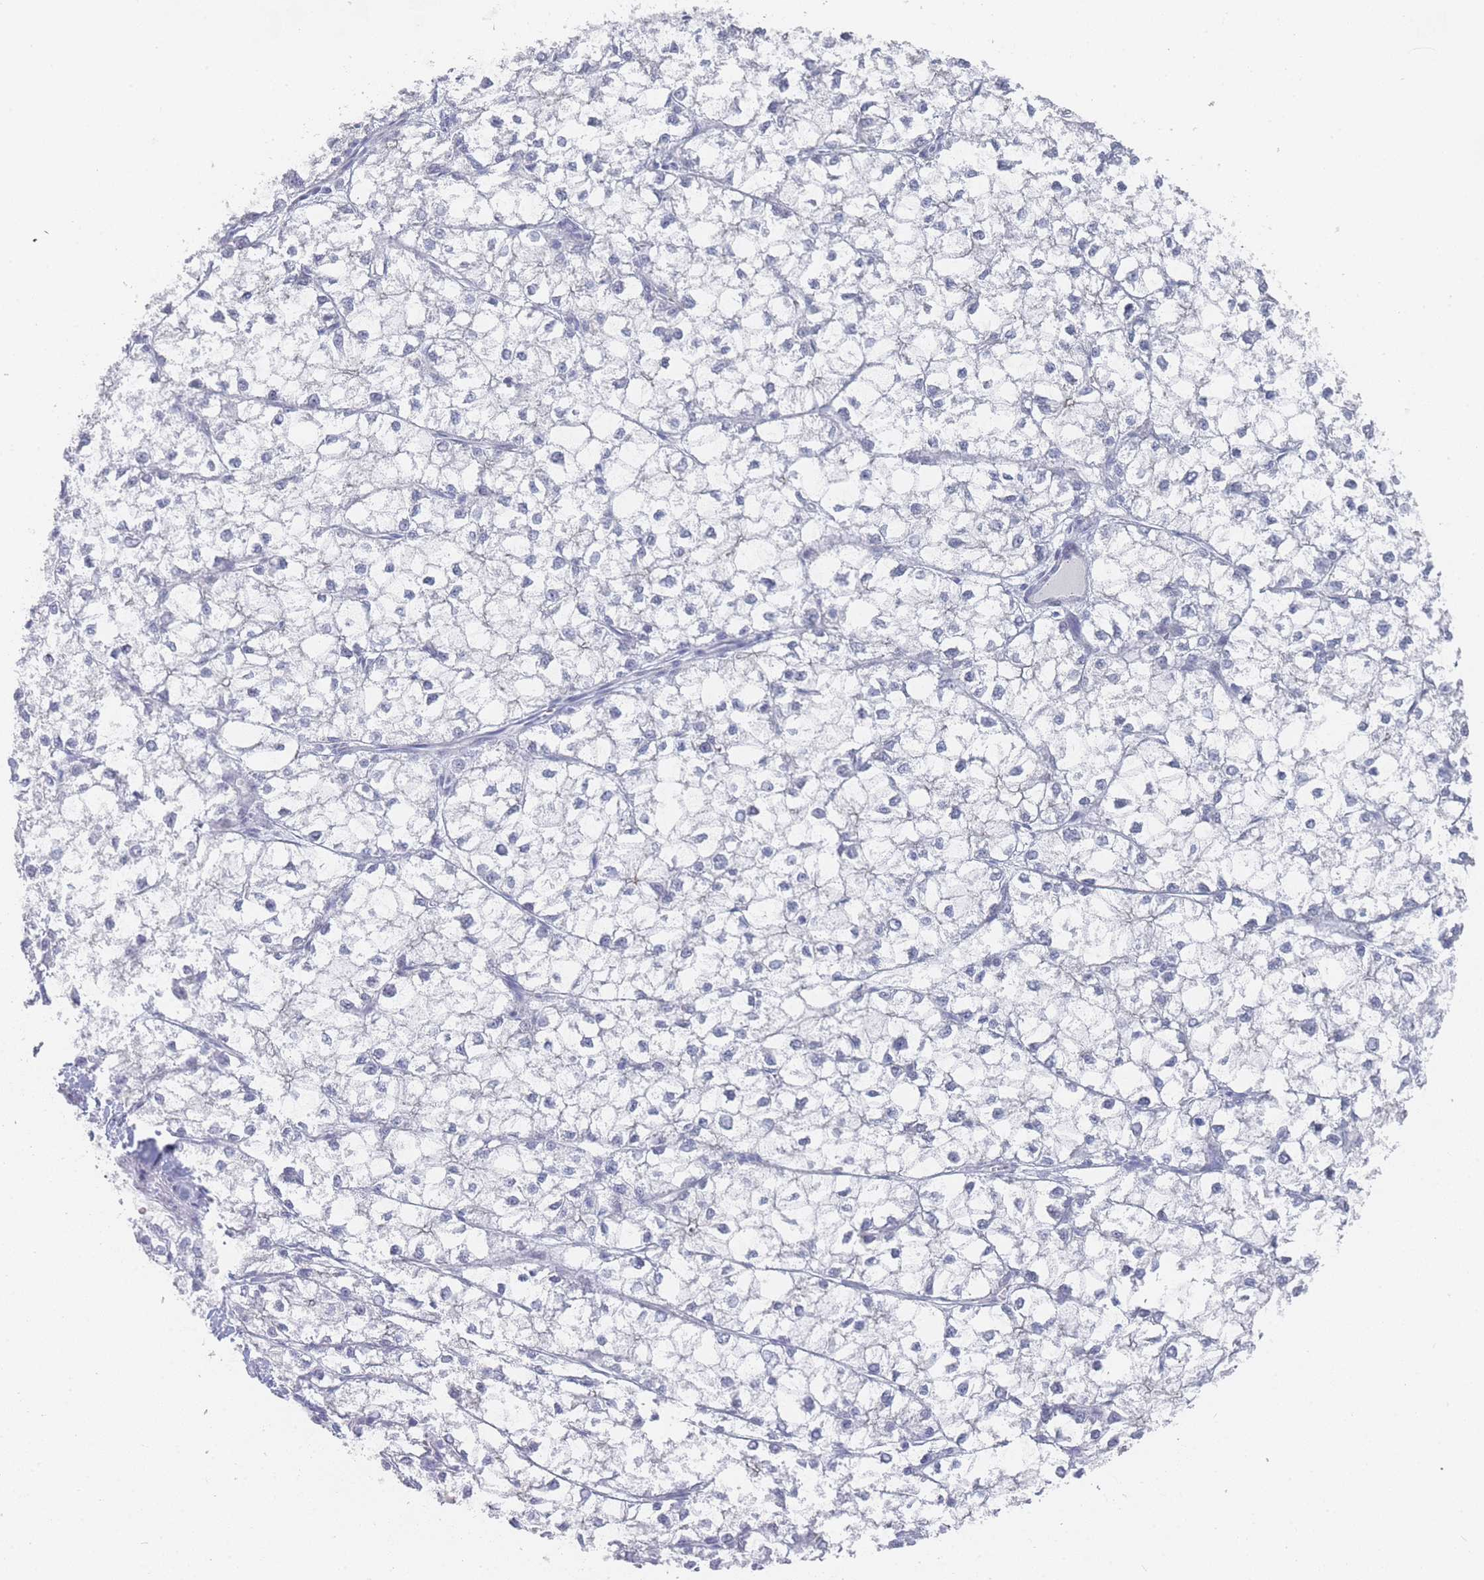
{"staining": {"intensity": "negative", "quantity": "none", "location": "none"}, "tissue": "liver cancer", "cell_type": "Tumor cells", "image_type": "cancer", "snomed": [{"axis": "morphology", "description": "Carcinoma, Hepatocellular, NOS"}, {"axis": "topography", "description": "Liver"}], "caption": "Tumor cells show no significant protein positivity in liver cancer (hepatocellular carcinoma).", "gene": "IMPG1", "patient": {"sex": "female", "age": 43}}